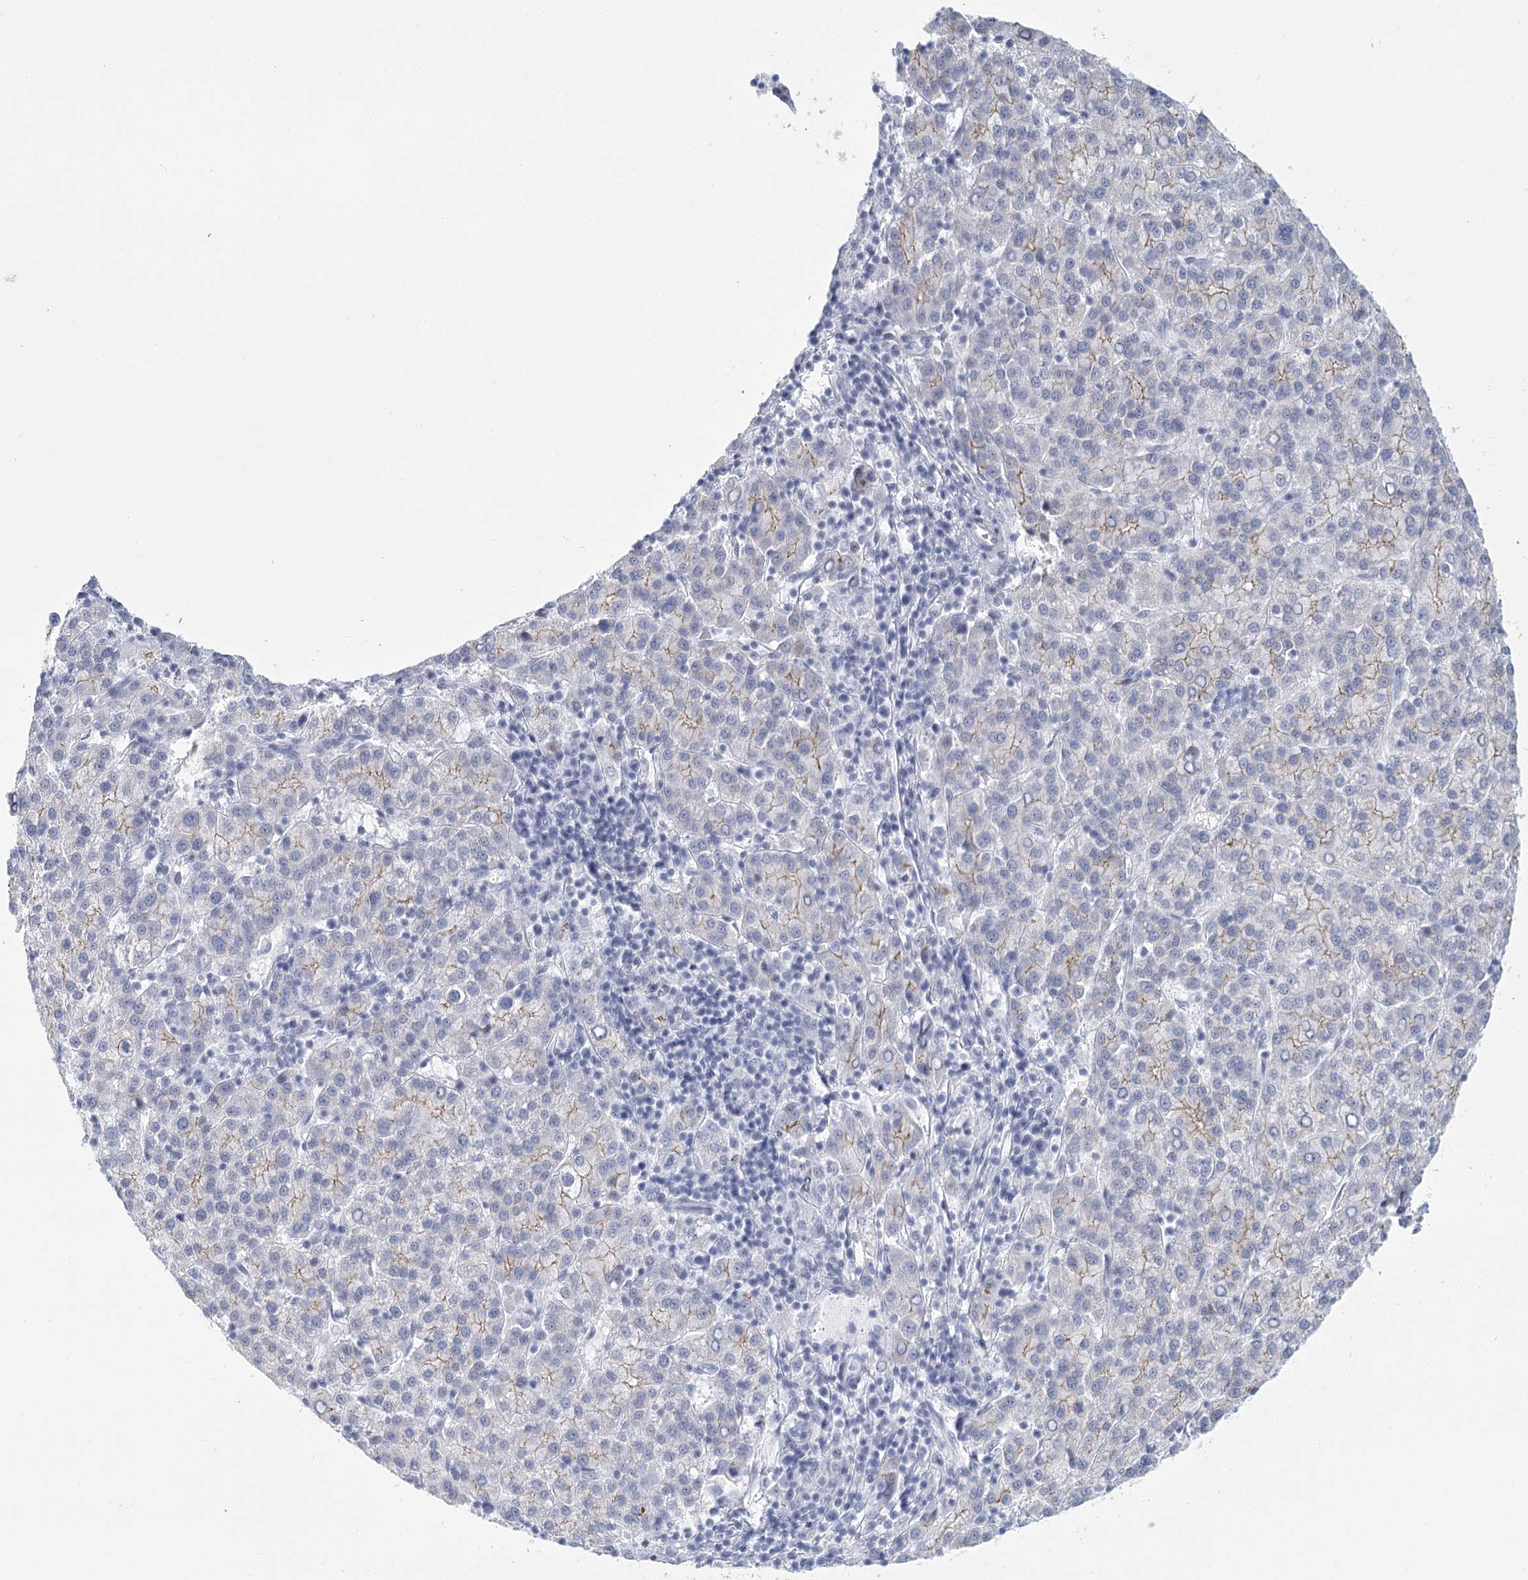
{"staining": {"intensity": "weak", "quantity": "<25%", "location": "cytoplasmic/membranous"}, "tissue": "liver cancer", "cell_type": "Tumor cells", "image_type": "cancer", "snomed": [{"axis": "morphology", "description": "Carcinoma, Hepatocellular, NOS"}, {"axis": "topography", "description": "Liver"}], "caption": "An image of human hepatocellular carcinoma (liver) is negative for staining in tumor cells.", "gene": "WNT8B", "patient": {"sex": "female", "age": 58}}